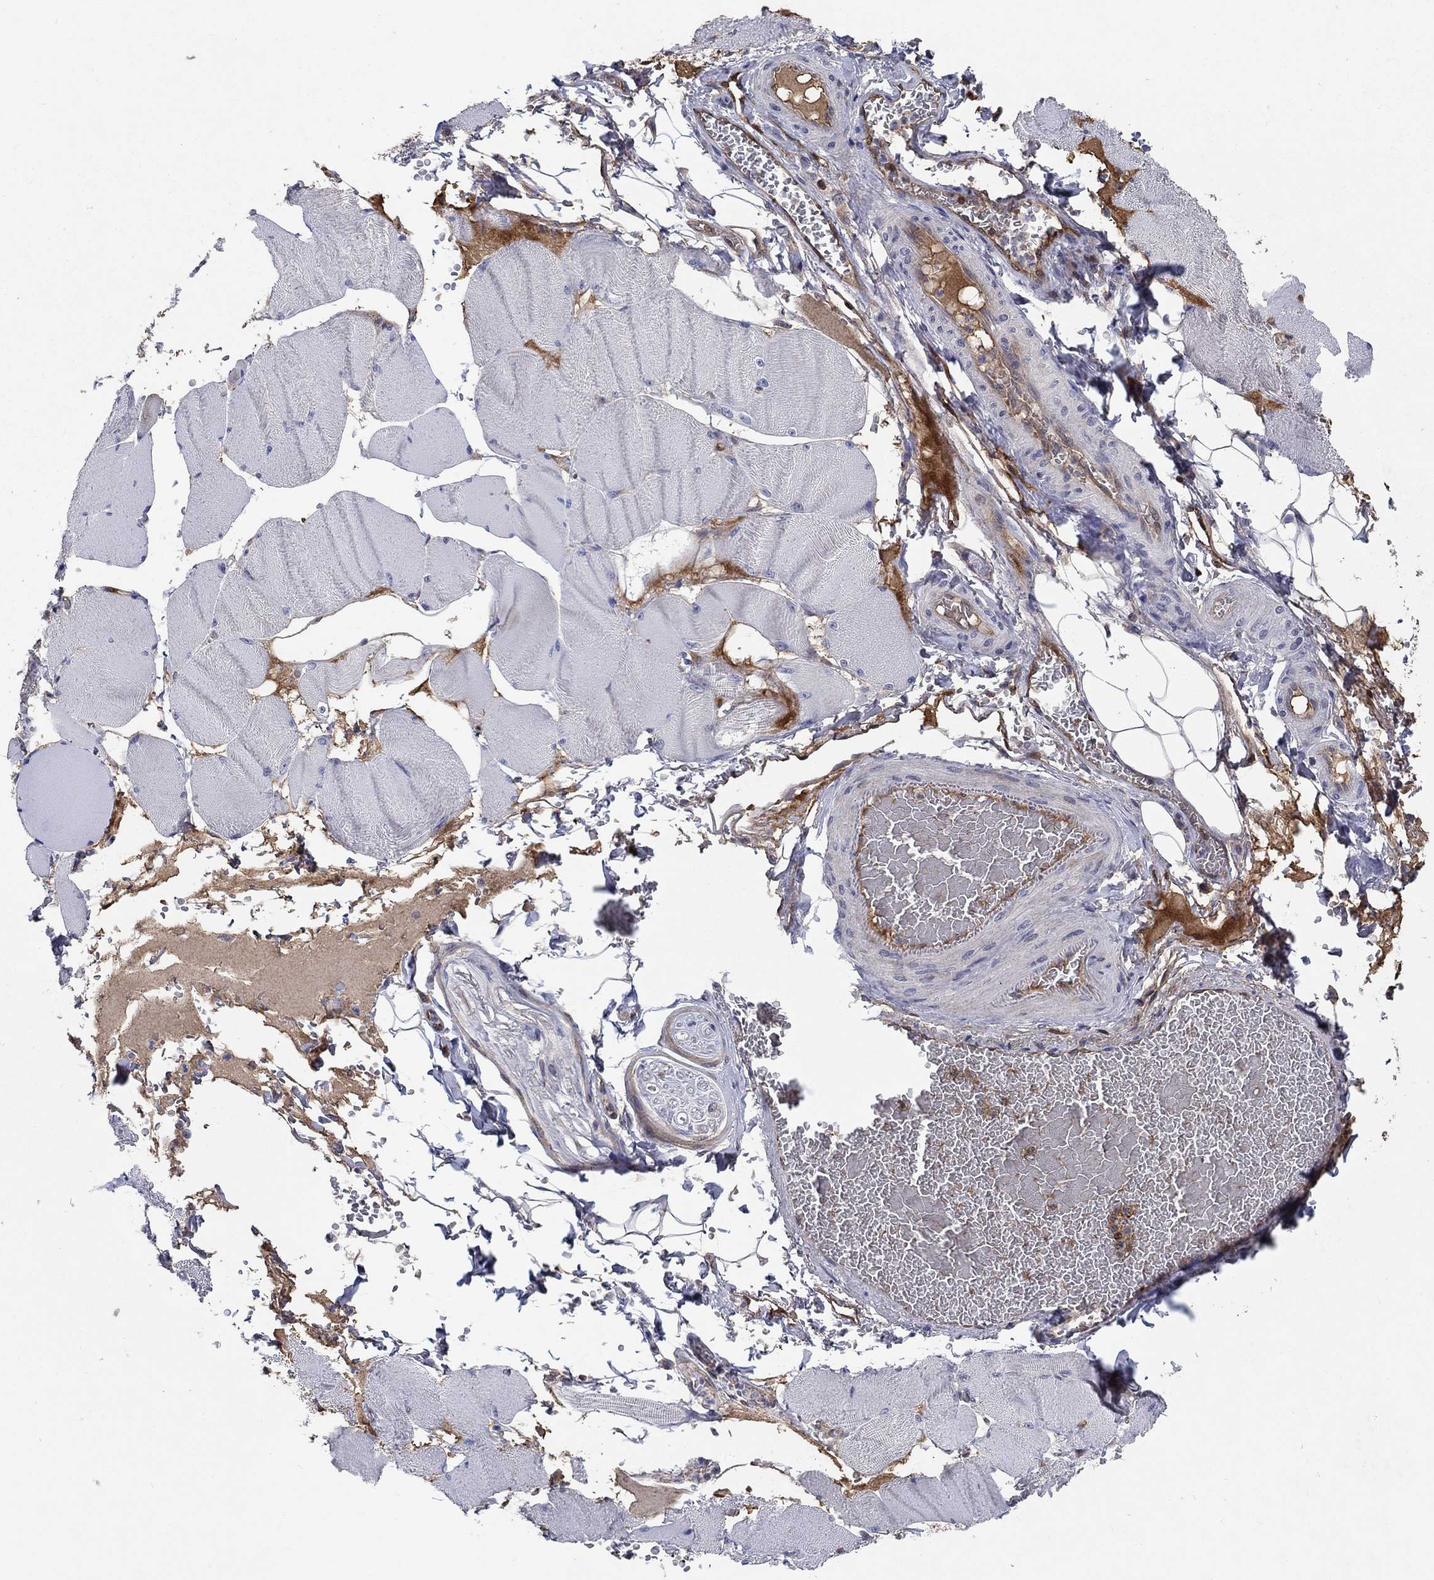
{"staining": {"intensity": "negative", "quantity": "none", "location": "none"}, "tissue": "skeletal muscle", "cell_type": "Myocytes", "image_type": "normal", "snomed": [{"axis": "morphology", "description": "Normal tissue, NOS"}, {"axis": "topography", "description": "Skeletal muscle"}], "caption": "DAB immunohistochemical staining of unremarkable skeletal muscle demonstrates no significant expression in myocytes. (Brightfield microscopy of DAB IHC at high magnification).", "gene": "AGFG2", "patient": {"sex": "male", "age": 56}}